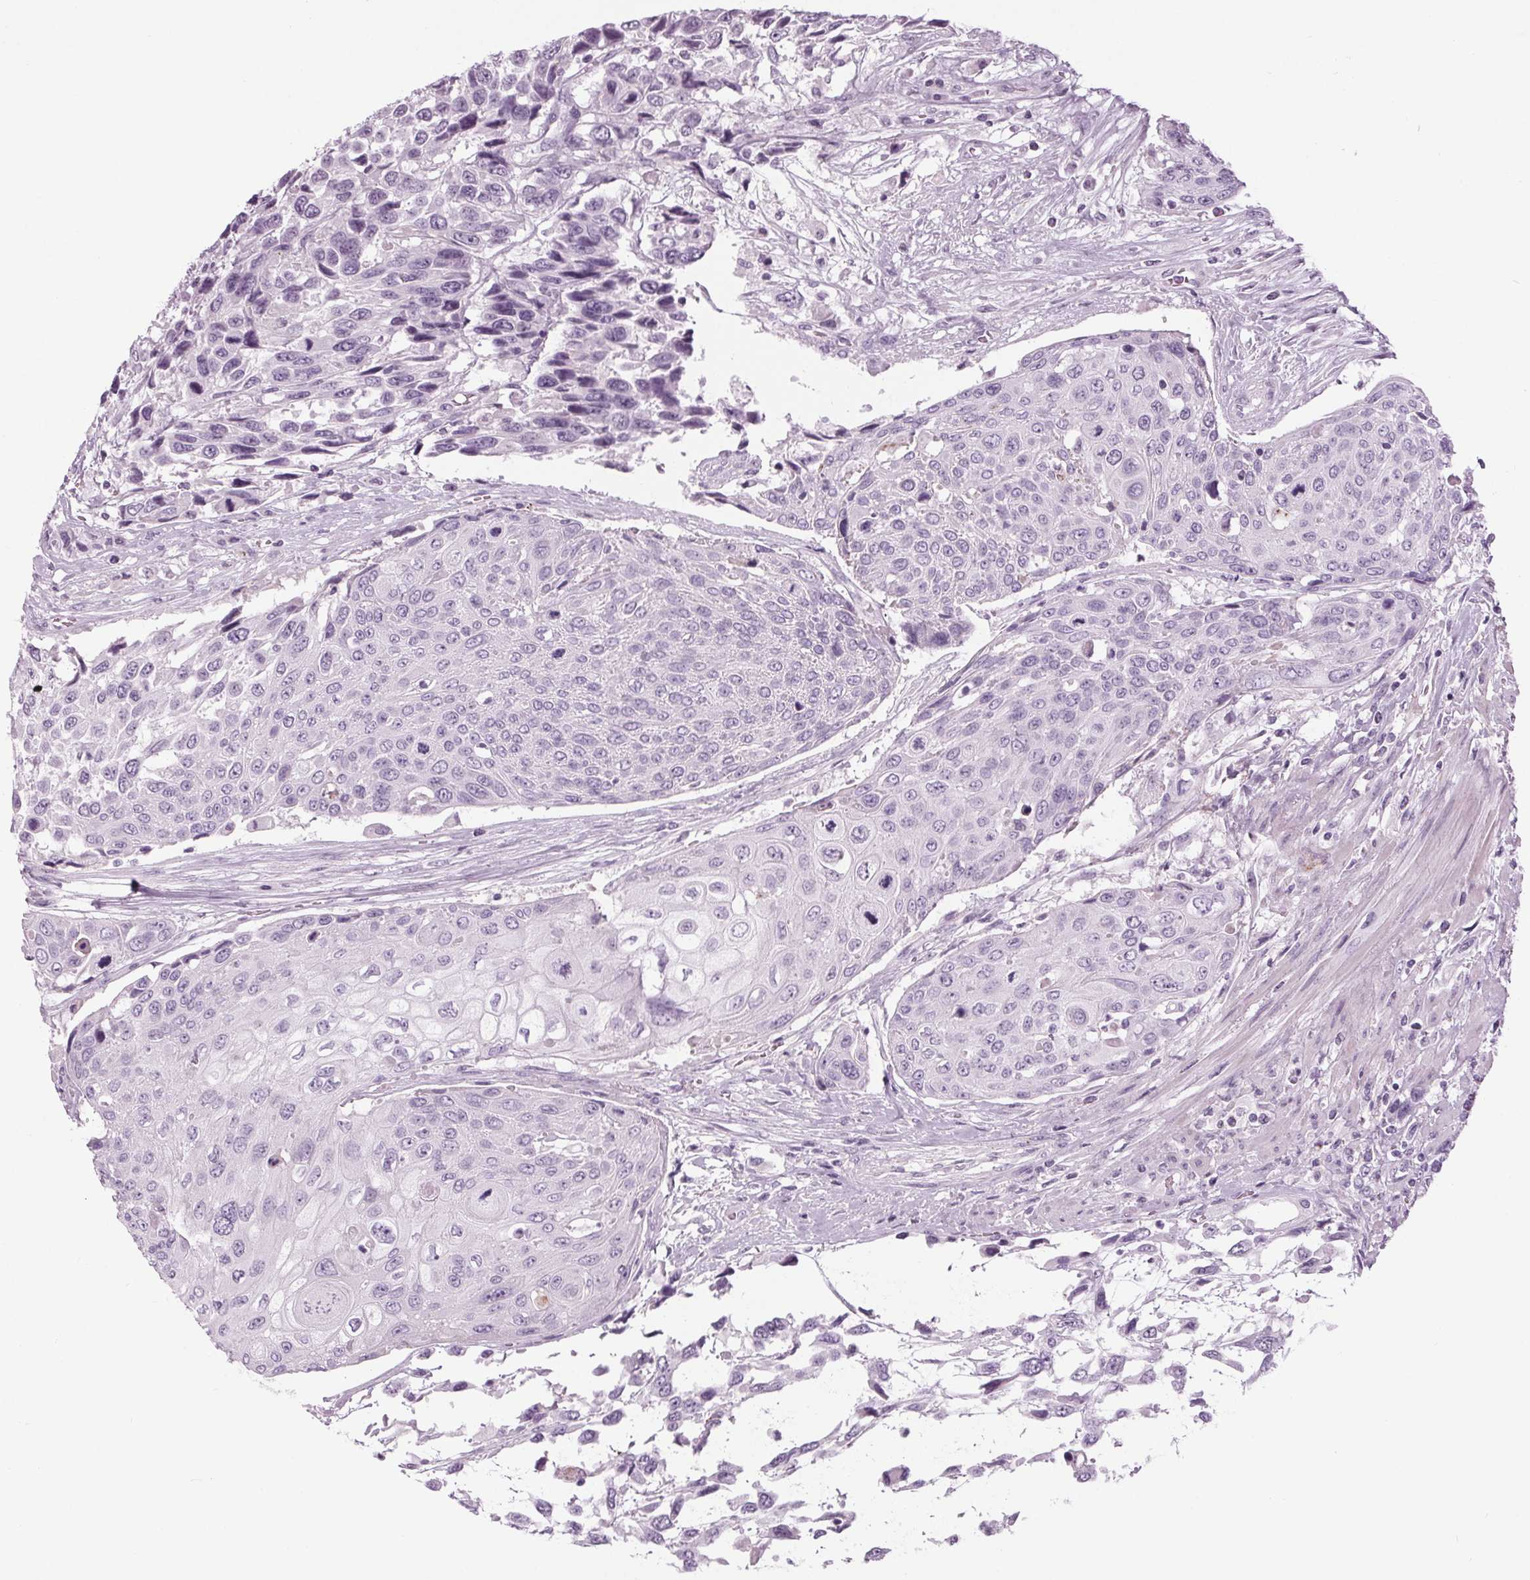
{"staining": {"intensity": "negative", "quantity": "none", "location": "none"}, "tissue": "urothelial cancer", "cell_type": "Tumor cells", "image_type": "cancer", "snomed": [{"axis": "morphology", "description": "Urothelial carcinoma, High grade"}, {"axis": "topography", "description": "Urinary bladder"}], "caption": "Tumor cells are negative for protein expression in human urothelial carcinoma (high-grade).", "gene": "CYP3A43", "patient": {"sex": "female", "age": 70}}